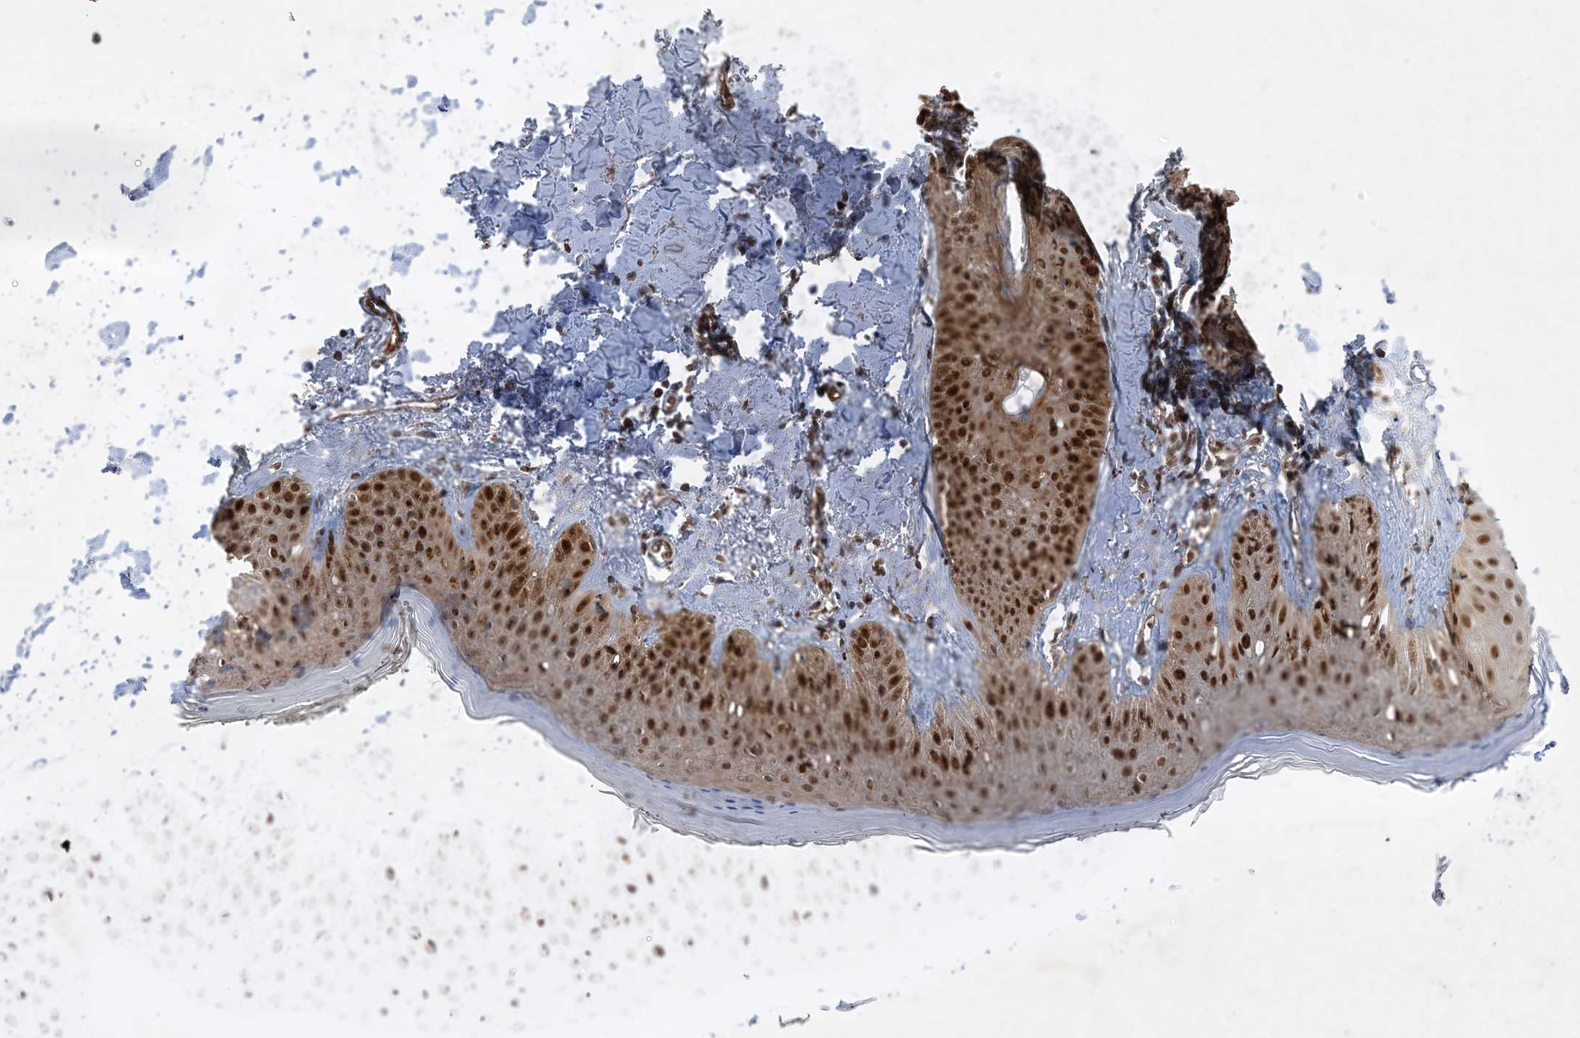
{"staining": {"intensity": "moderate", "quantity": ">75%", "location": "cytoplasmic/membranous,nuclear"}, "tissue": "skin", "cell_type": "Fibroblasts", "image_type": "normal", "snomed": [{"axis": "morphology", "description": "Normal tissue, NOS"}, {"axis": "topography", "description": "Skin"}], "caption": "DAB immunohistochemical staining of benign skin reveals moderate cytoplasmic/membranous,nuclear protein staining in about >75% of fibroblasts.", "gene": "NAF1", "patient": {"sex": "female", "age": 64}}